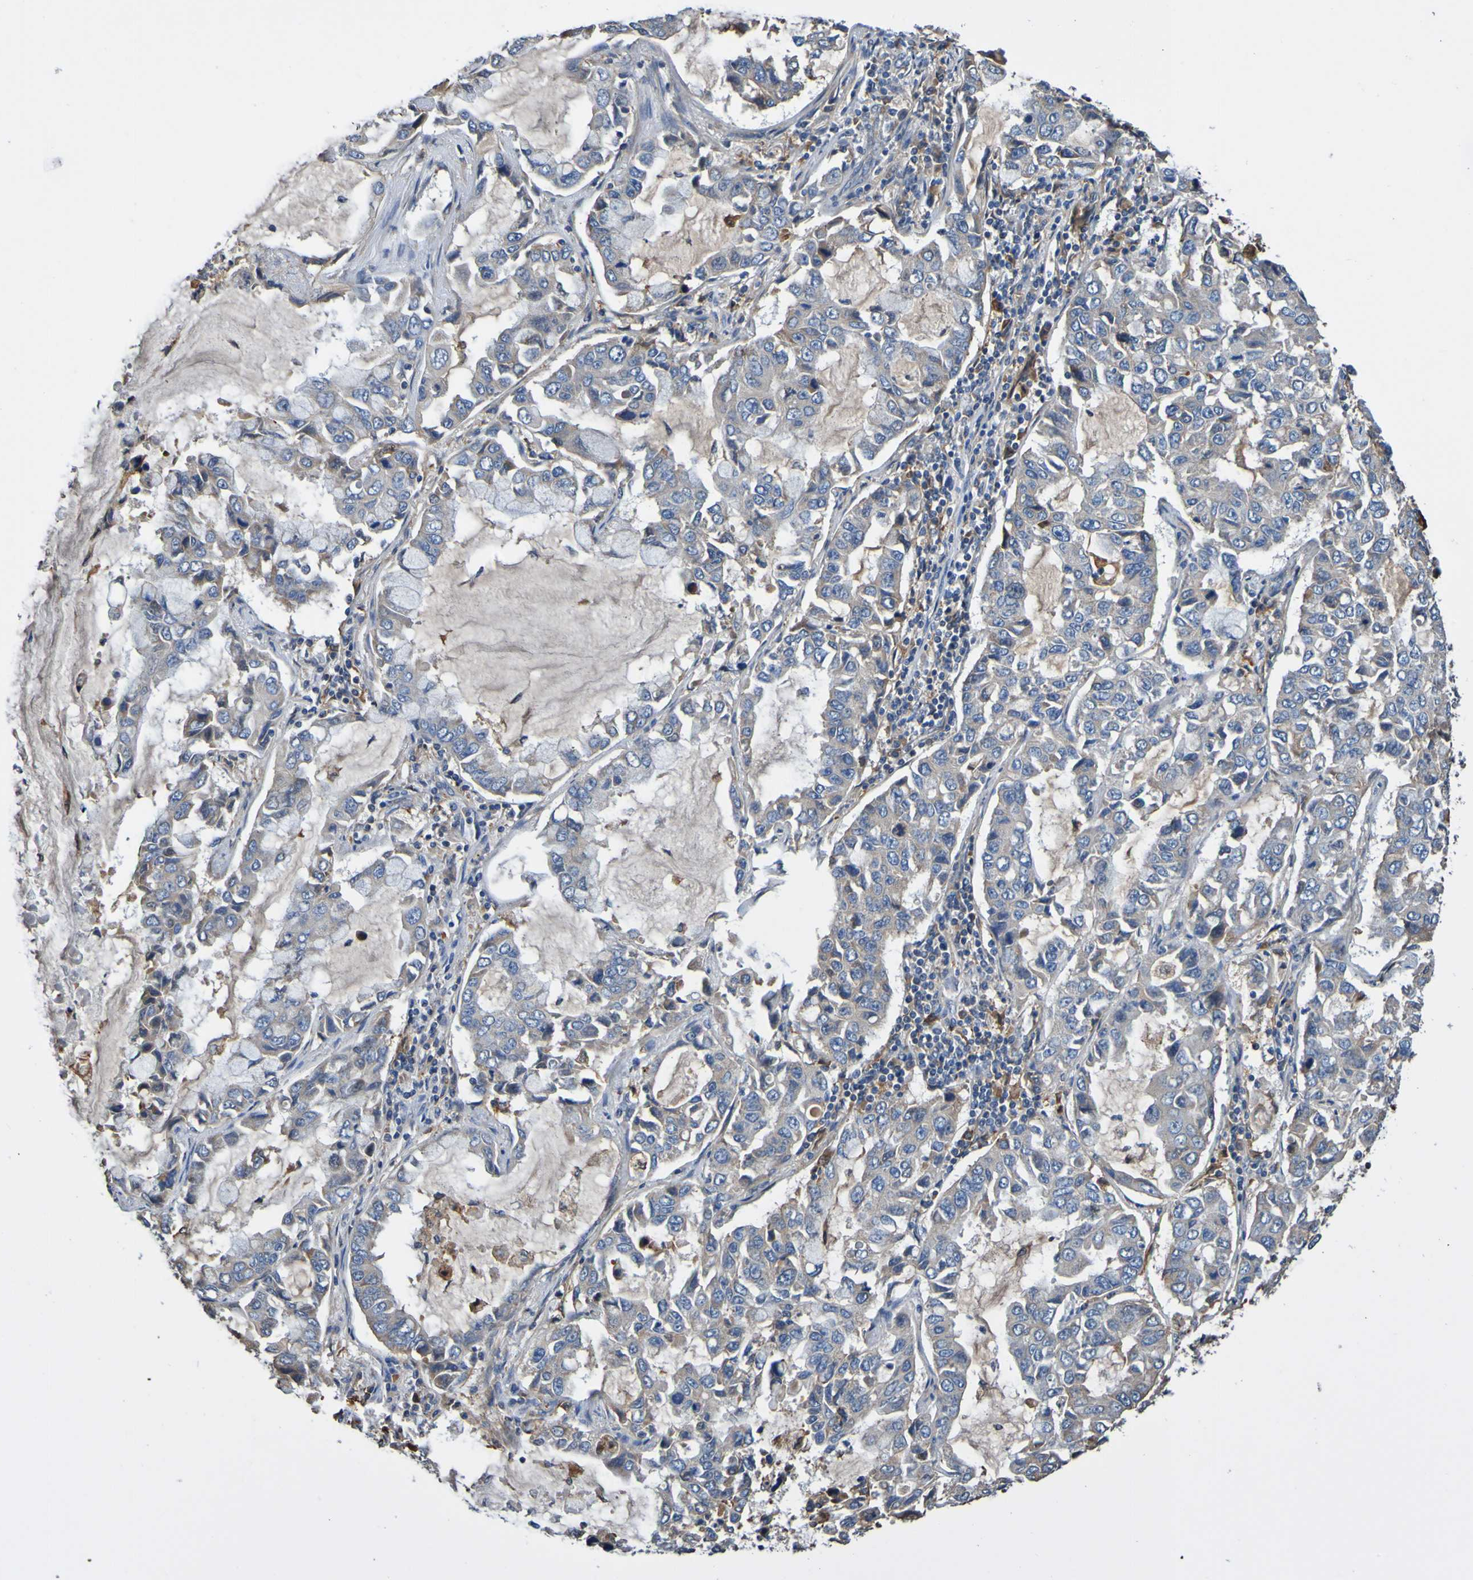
{"staining": {"intensity": "moderate", "quantity": ">75%", "location": "cytoplasmic/membranous"}, "tissue": "lung cancer", "cell_type": "Tumor cells", "image_type": "cancer", "snomed": [{"axis": "morphology", "description": "Adenocarcinoma, NOS"}, {"axis": "topography", "description": "Lung"}], "caption": "High-power microscopy captured an IHC histopathology image of lung cancer (adenocarcinoma), revealing moderate cytoplasmic/membranous positivity in about >75% of tumor cells.", "gene": "METAP2", "patient": {"sex": "male", "age": 64}}